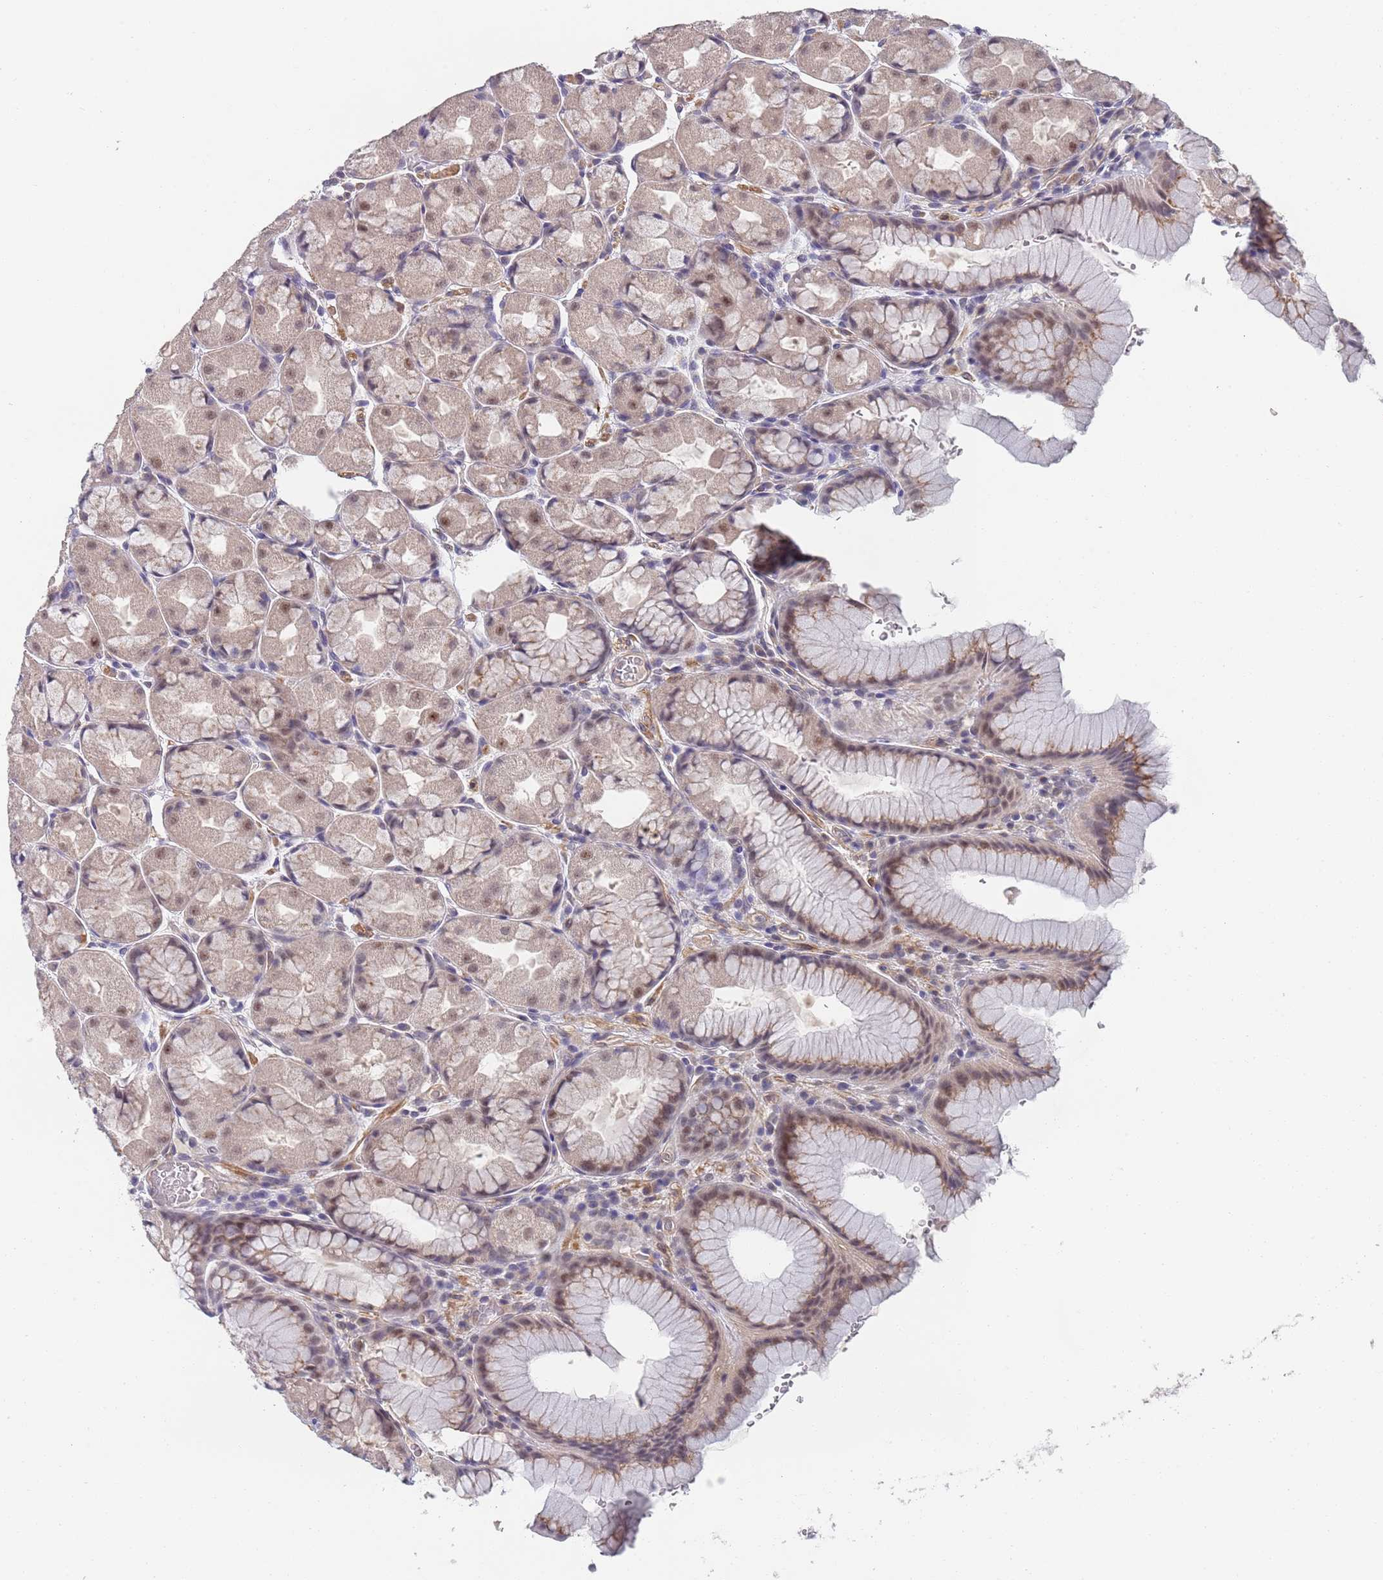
{"staining": {"intensity": "weak", "quantity": "25%-75%", "location": "cytoplasmic/membranous,nuclear"}, "tissue": "stomach", "cell_type": "Glandular cells", "image_type": "normal", "snomed": [{"axis": "morphology", "description": "Normal tissue, NOS"}, {"axis": "topography", "description": "Stomach"}], "caption": "The photomicrograph shows immunohistochemical staining of unremarkable stomach. There is weak cytoplasmic/membranous,nuclear staining is appreciated in approximately 25%-75% of glandular cells.", "gene": "B4GALT4", "patient": {"sex": "male", "age": 57}}